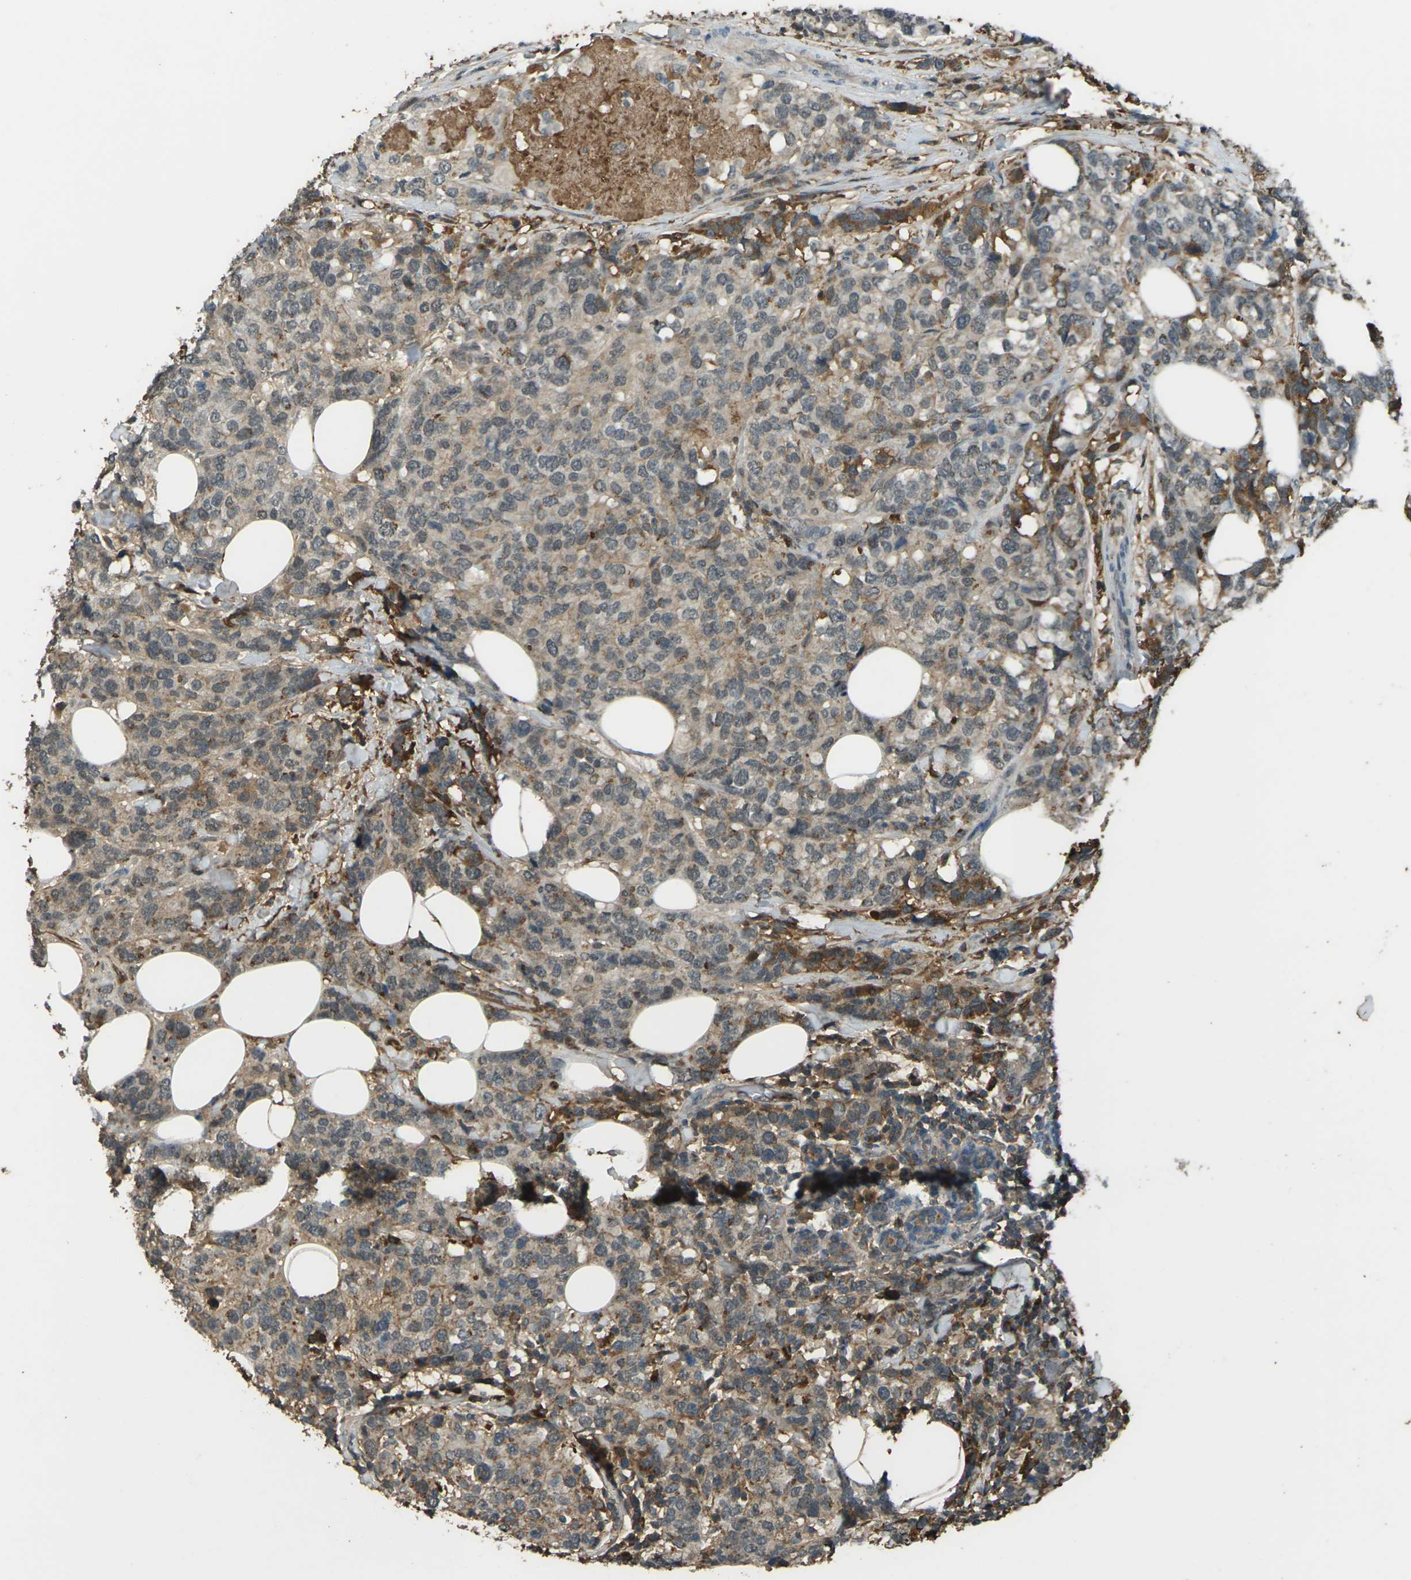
{"staining": {"intensity": "moderate", "quantity": "25%-75%", "location": "cytoplasmic/membranous"}, "tissue": "breast cancer", "cell_type": "Tumor cells", "image_type": "cancer", "snomed": [{"axis": "morphology", "description": "Lobular carcinoma"}, {"axis": "topography", "description": "Breast"}], "caption": "Tumor cells exhibit medium levels of moderate cytoplasmic/membranous expression in approximately 25%-75% of cells in breast cancer (lobular carcinoma). The protein is stained brown, and the nuclei are stained in blue (DAB (3,3'-diaminobenzidine) IHC with brightfield microscopy, high magnification).", "gene": "CYP1B1", "patient": {"sex": "female", "age": 59}}